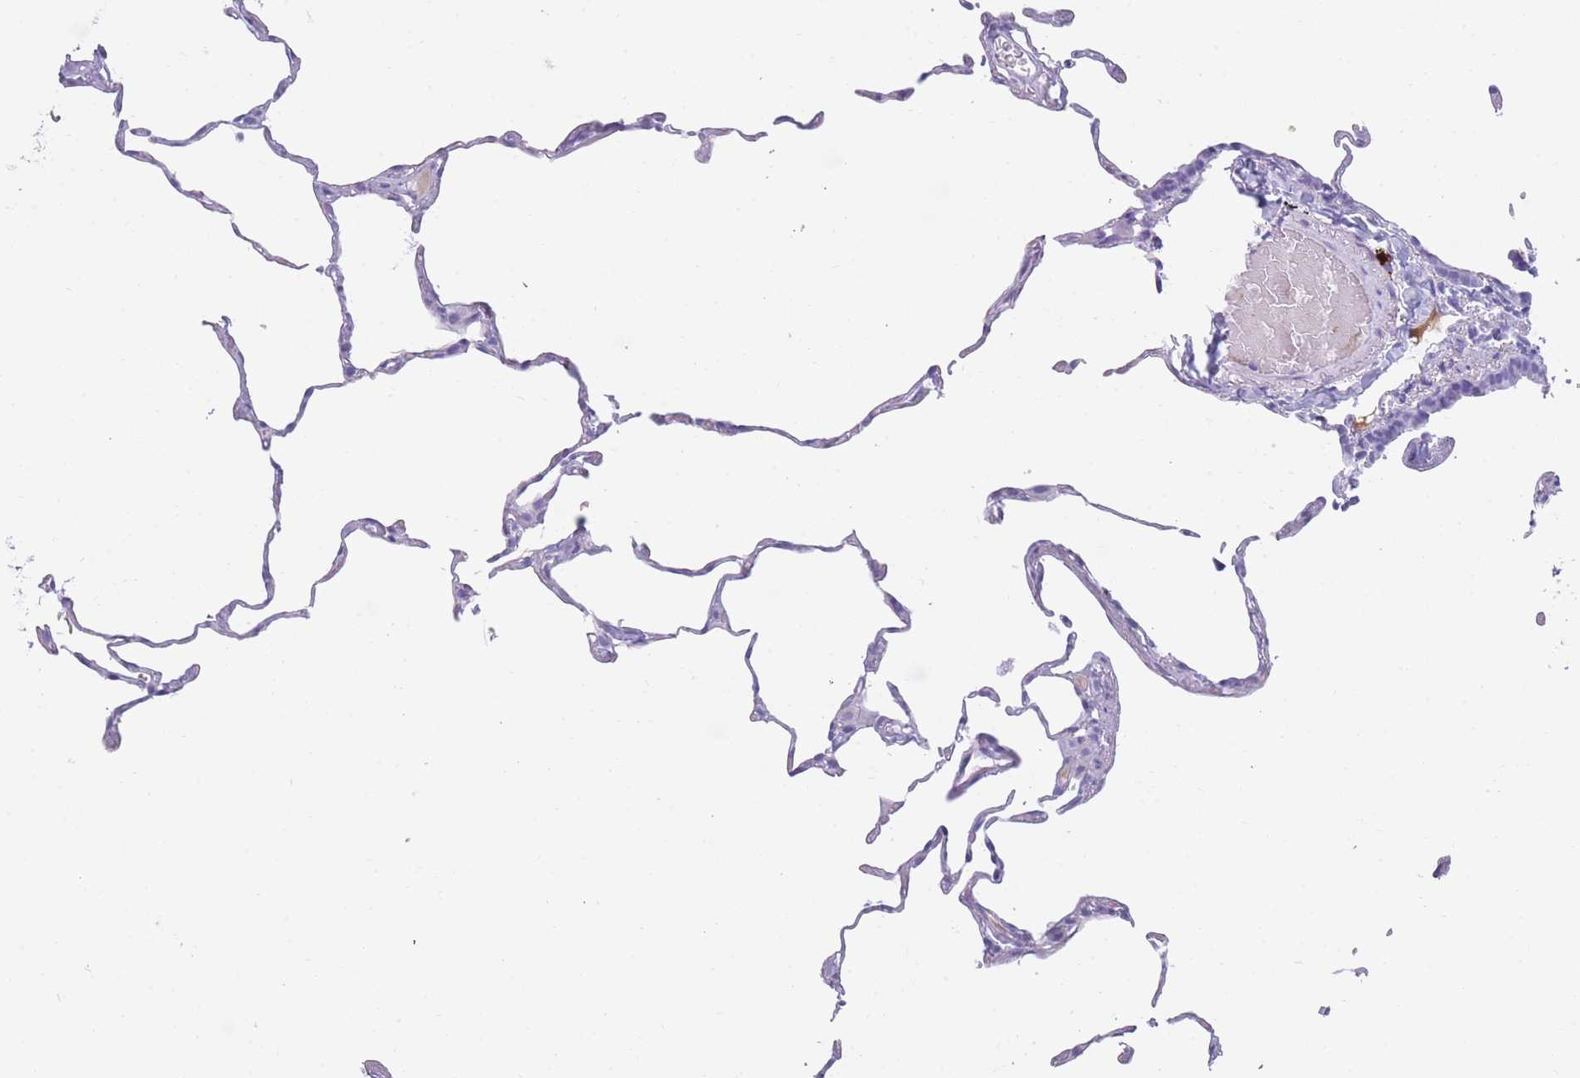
{"staining": {"intensity": "negative", "quantity": "none", "location": "none"}, "tissue": "lung", "cell_type": "Alveolar cells", "image_type": "normal", "snomed": [{"axis": "morphology", "description": "Normal tissue, NOS"}, {"axis": "topography", "description": "Lung"}], "caption": "High magnification brightfield microscopy of normal lung stained with DAB (brown) and counterstained with hematoxylin (blue): alveolar cells show no significant positivity.", "gene": "TNFSF11", "patient": {"sex": "female", "age": 57}}